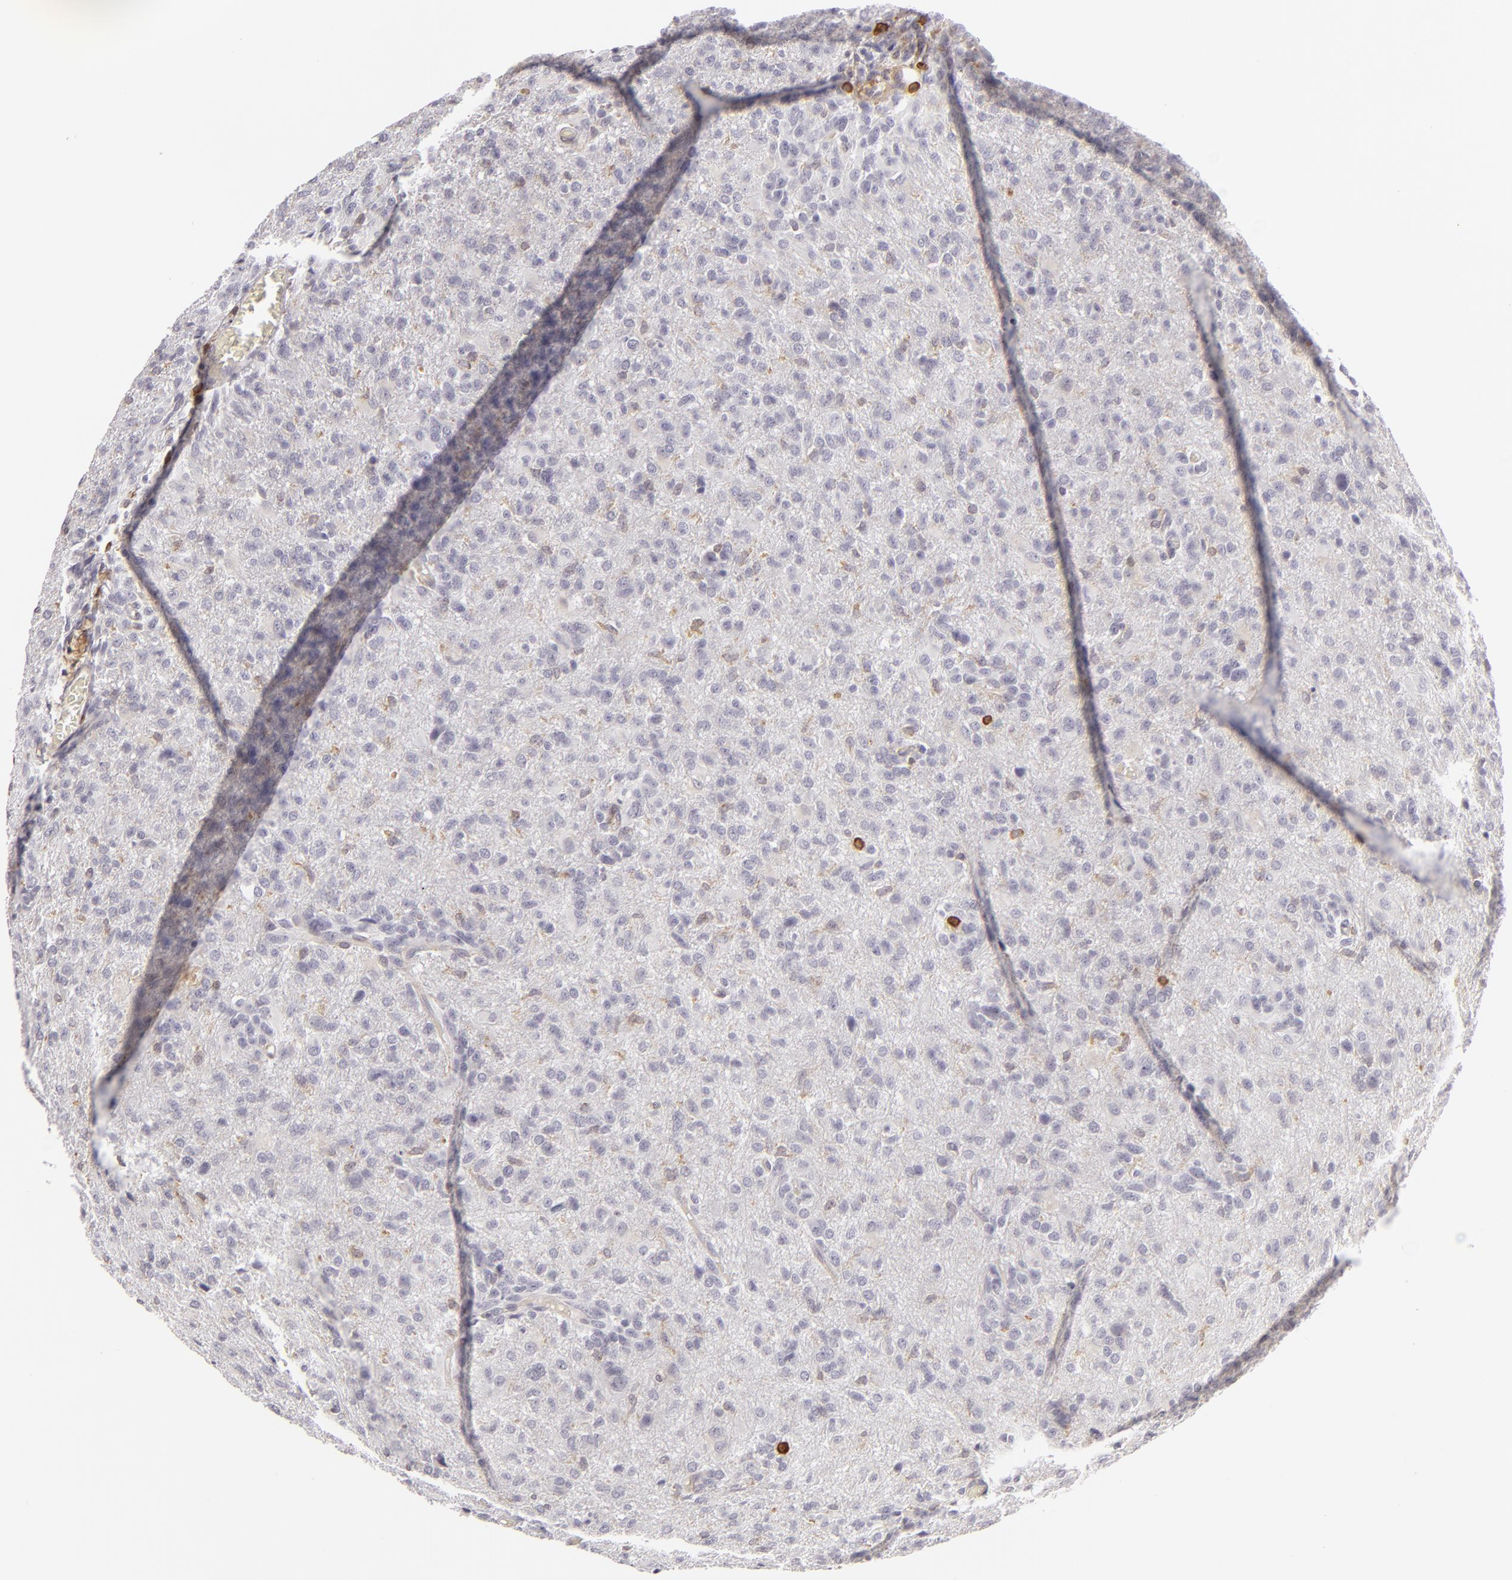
{"staining": {"intensity": "moderate", "quantity": "<25%", "location": "cytoplasmic/membranous"}, "tissue": "glioma", "cell_type": "Tumor cells", "image_type": "cancer", "snomed": [{"axis": "morphology", "description": "Glioma, malignant, High grade"}, {"axis": "topography", "description": "Brain"}], "caption": "Protein expression by IHC demonstrates moderate cytoplasmic/membranous staining in approximately <25% of tumor cells in malignant glioma (high-grade).", "gene": "APOBEC3G", "patient": {"sex": "male", "age": 68}}